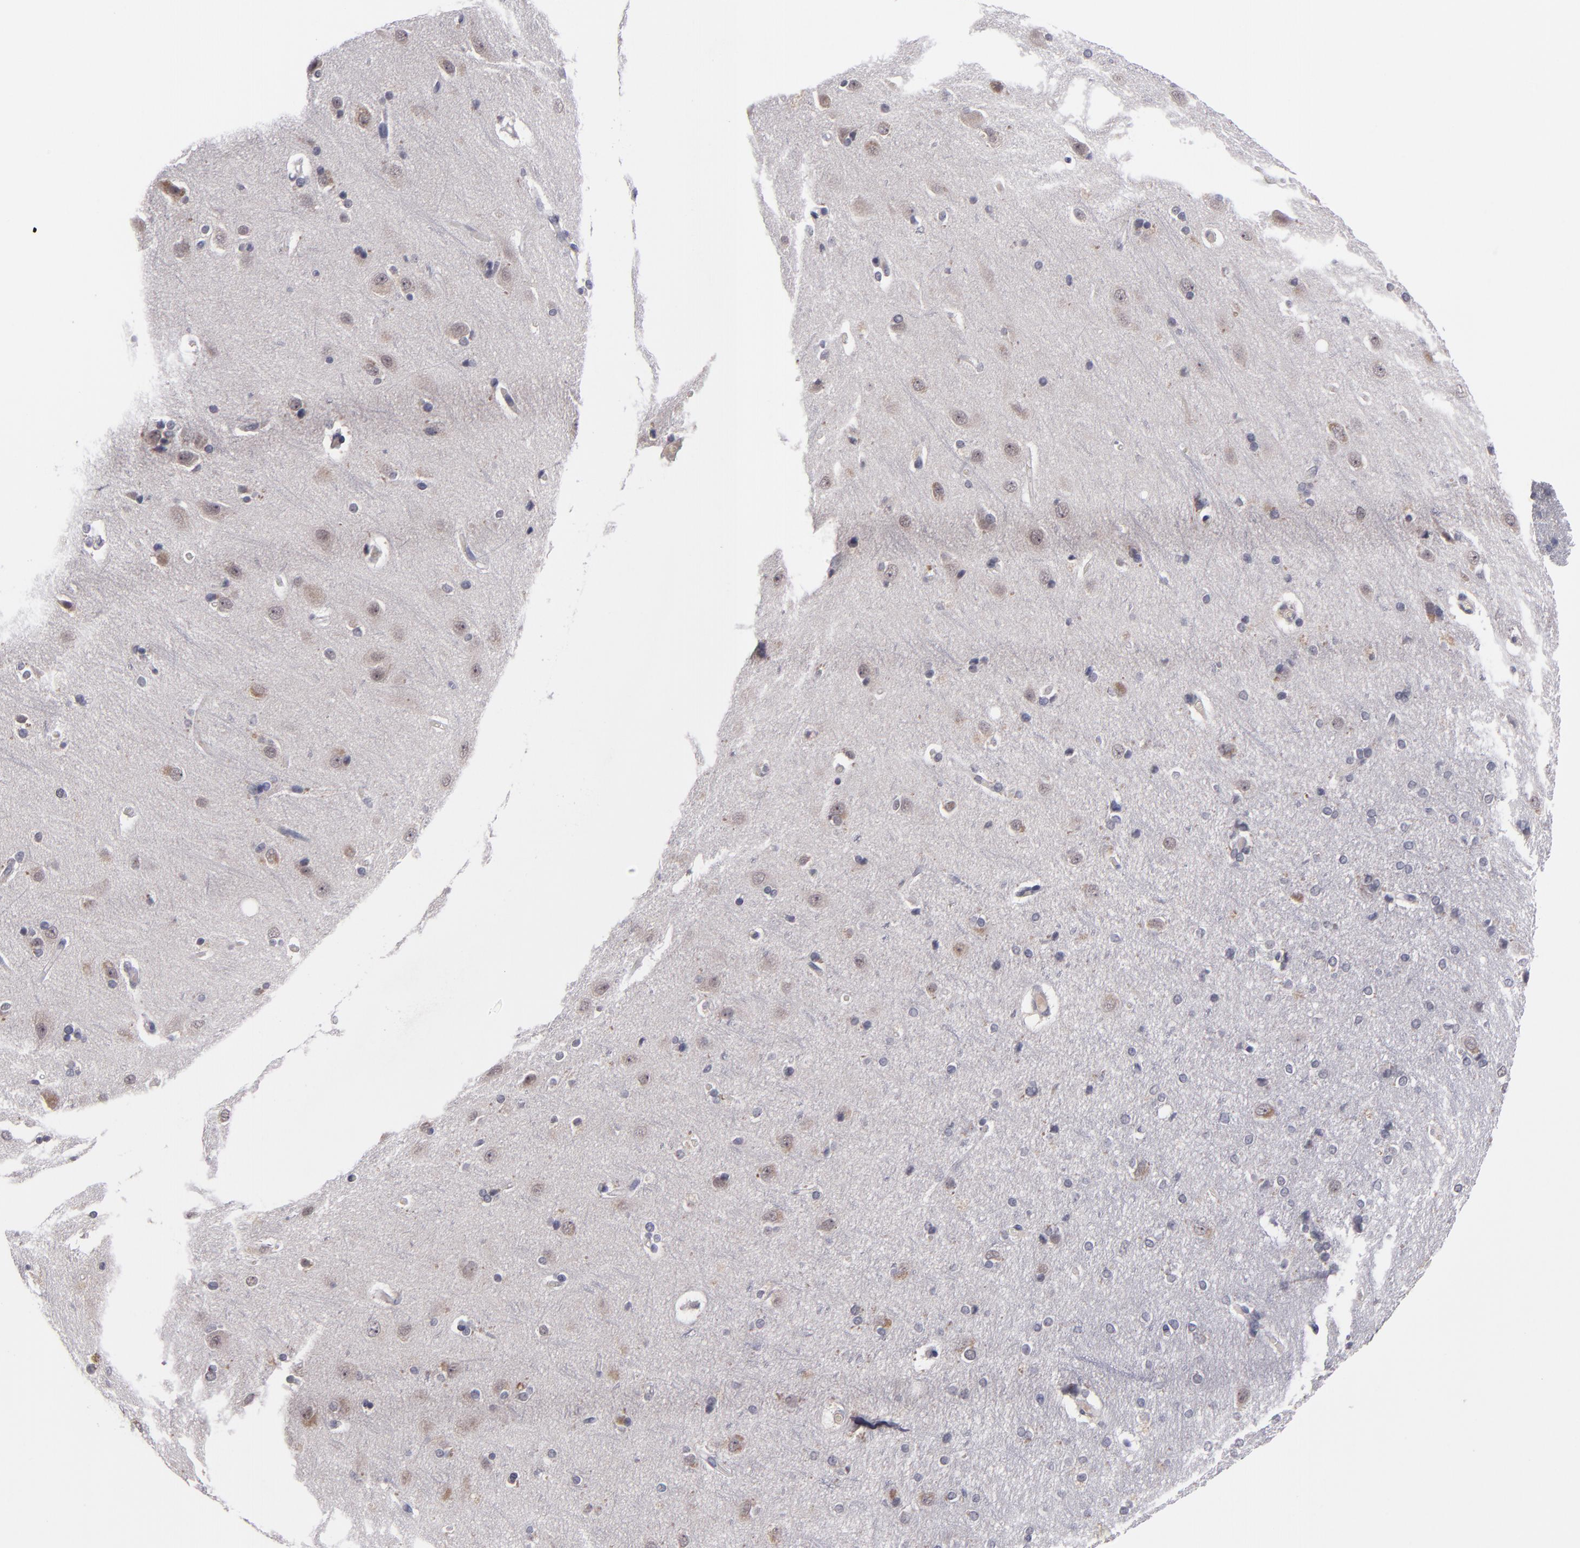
{"staining": {"intensity": "negative", "quantity": "none", "location": "none"}, "tissue": "cerebral cortex", "cell_type": "Endothelial cells", "image_type": "normal", "snomed": [{"axis": "morphology", "description": "Normal tissue, NOS"}, {"axis": "topography", "description": "Cerebral cortex"}], "caption": "Endothelial cells show no significant protein expression in benign cerebral cortex. (DAB immunohistochemistry, high magnification).", "gene": "CDC7", "patient": {"sex": "female", "age": 54}}